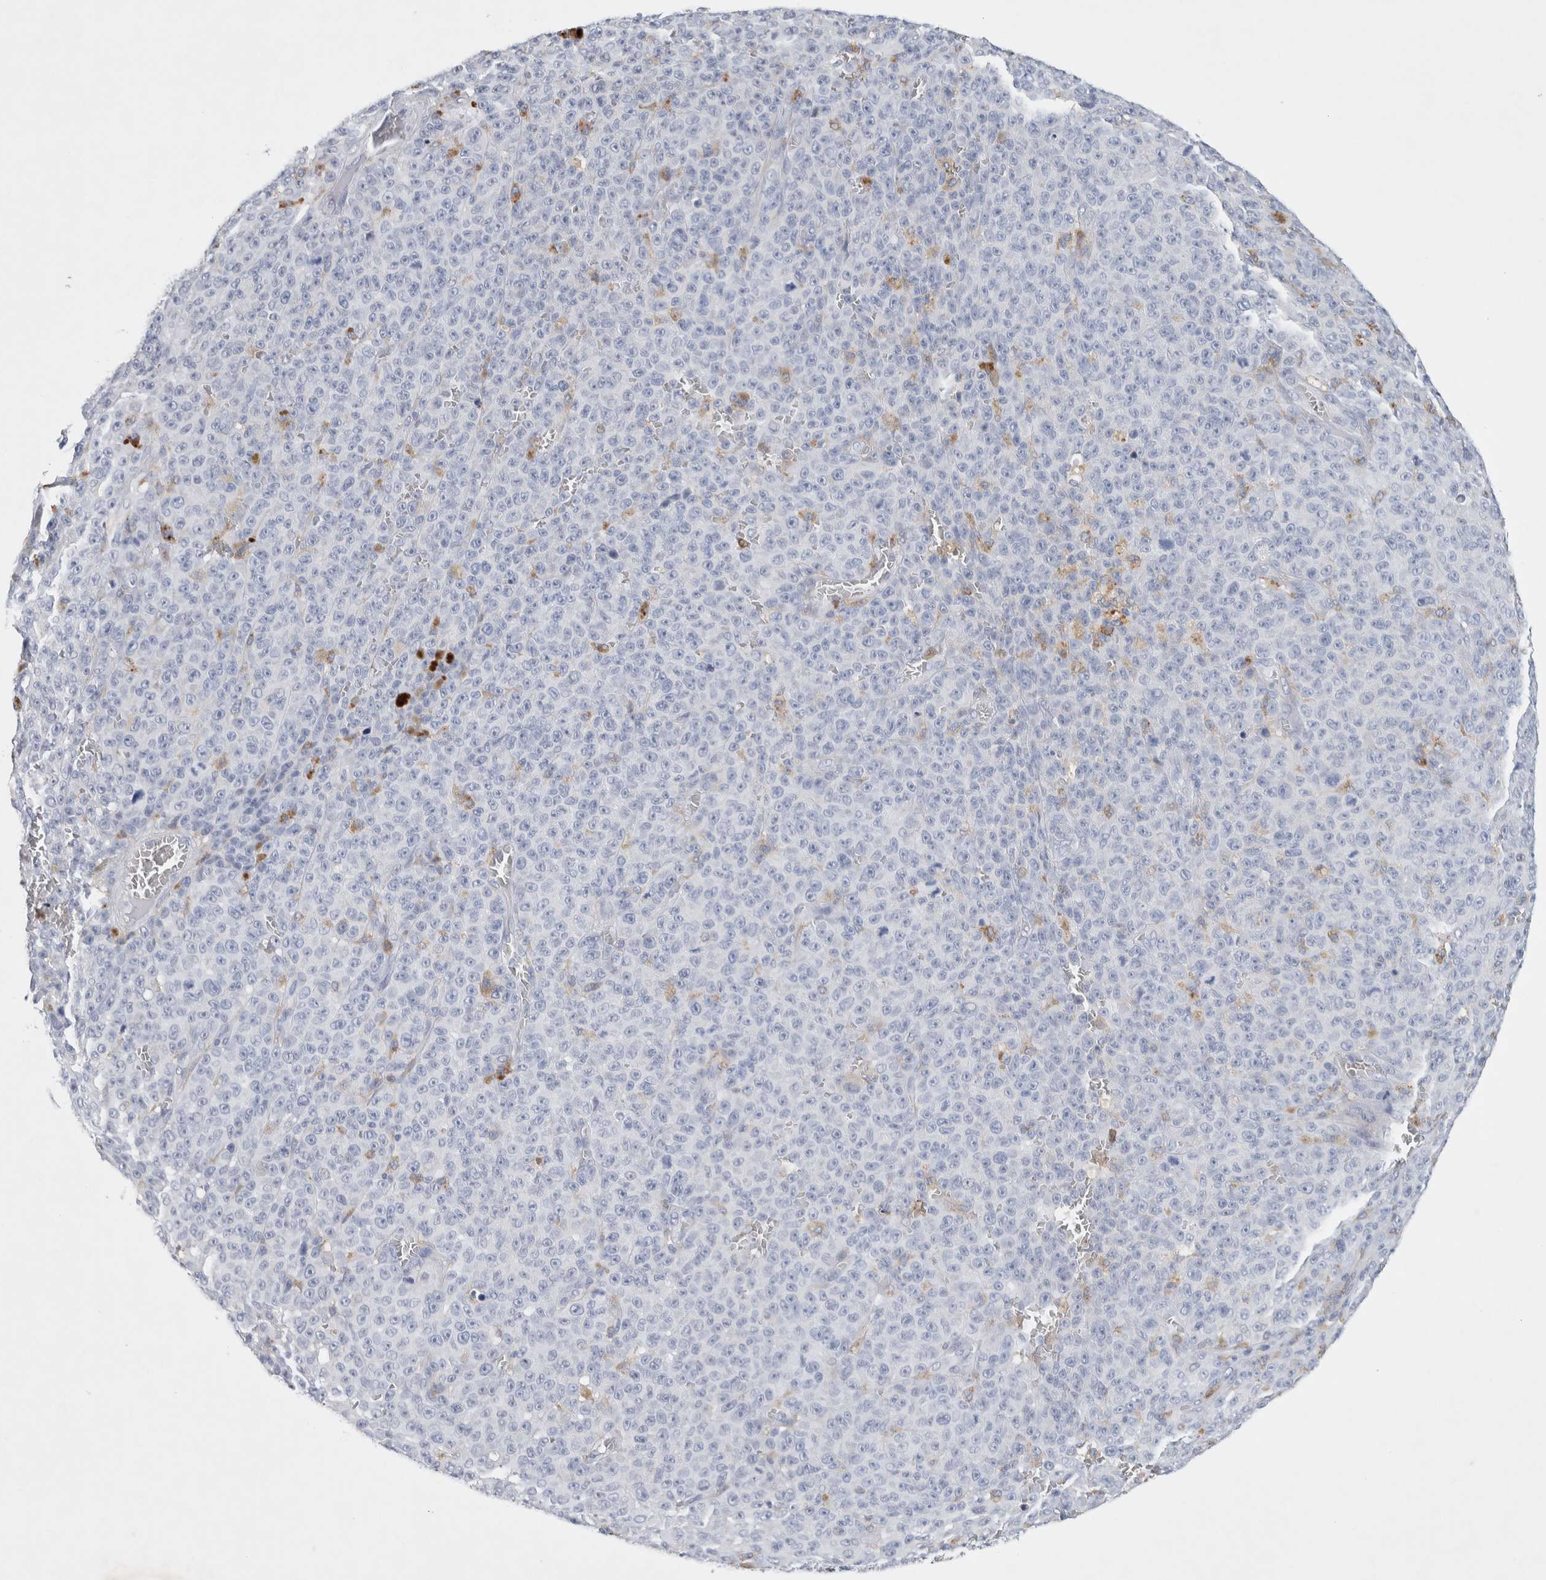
{"staining": {"intensity": "negative", "quantity": "none", "location": "none"}, "tissue": "melanoma", "cell_type": "Tumor cells", "image_type": "cancer", "snomed": [{"axis": "morphology", "description": "Malignant melanoma, NOS"}, {"axis": "topography", "description": "Skin"}], "caption": "The image reveals no significant positivity in tumor cells of melanoma.", "gene": "NCF2", "patient": {"sex": "female", "age": 82}}